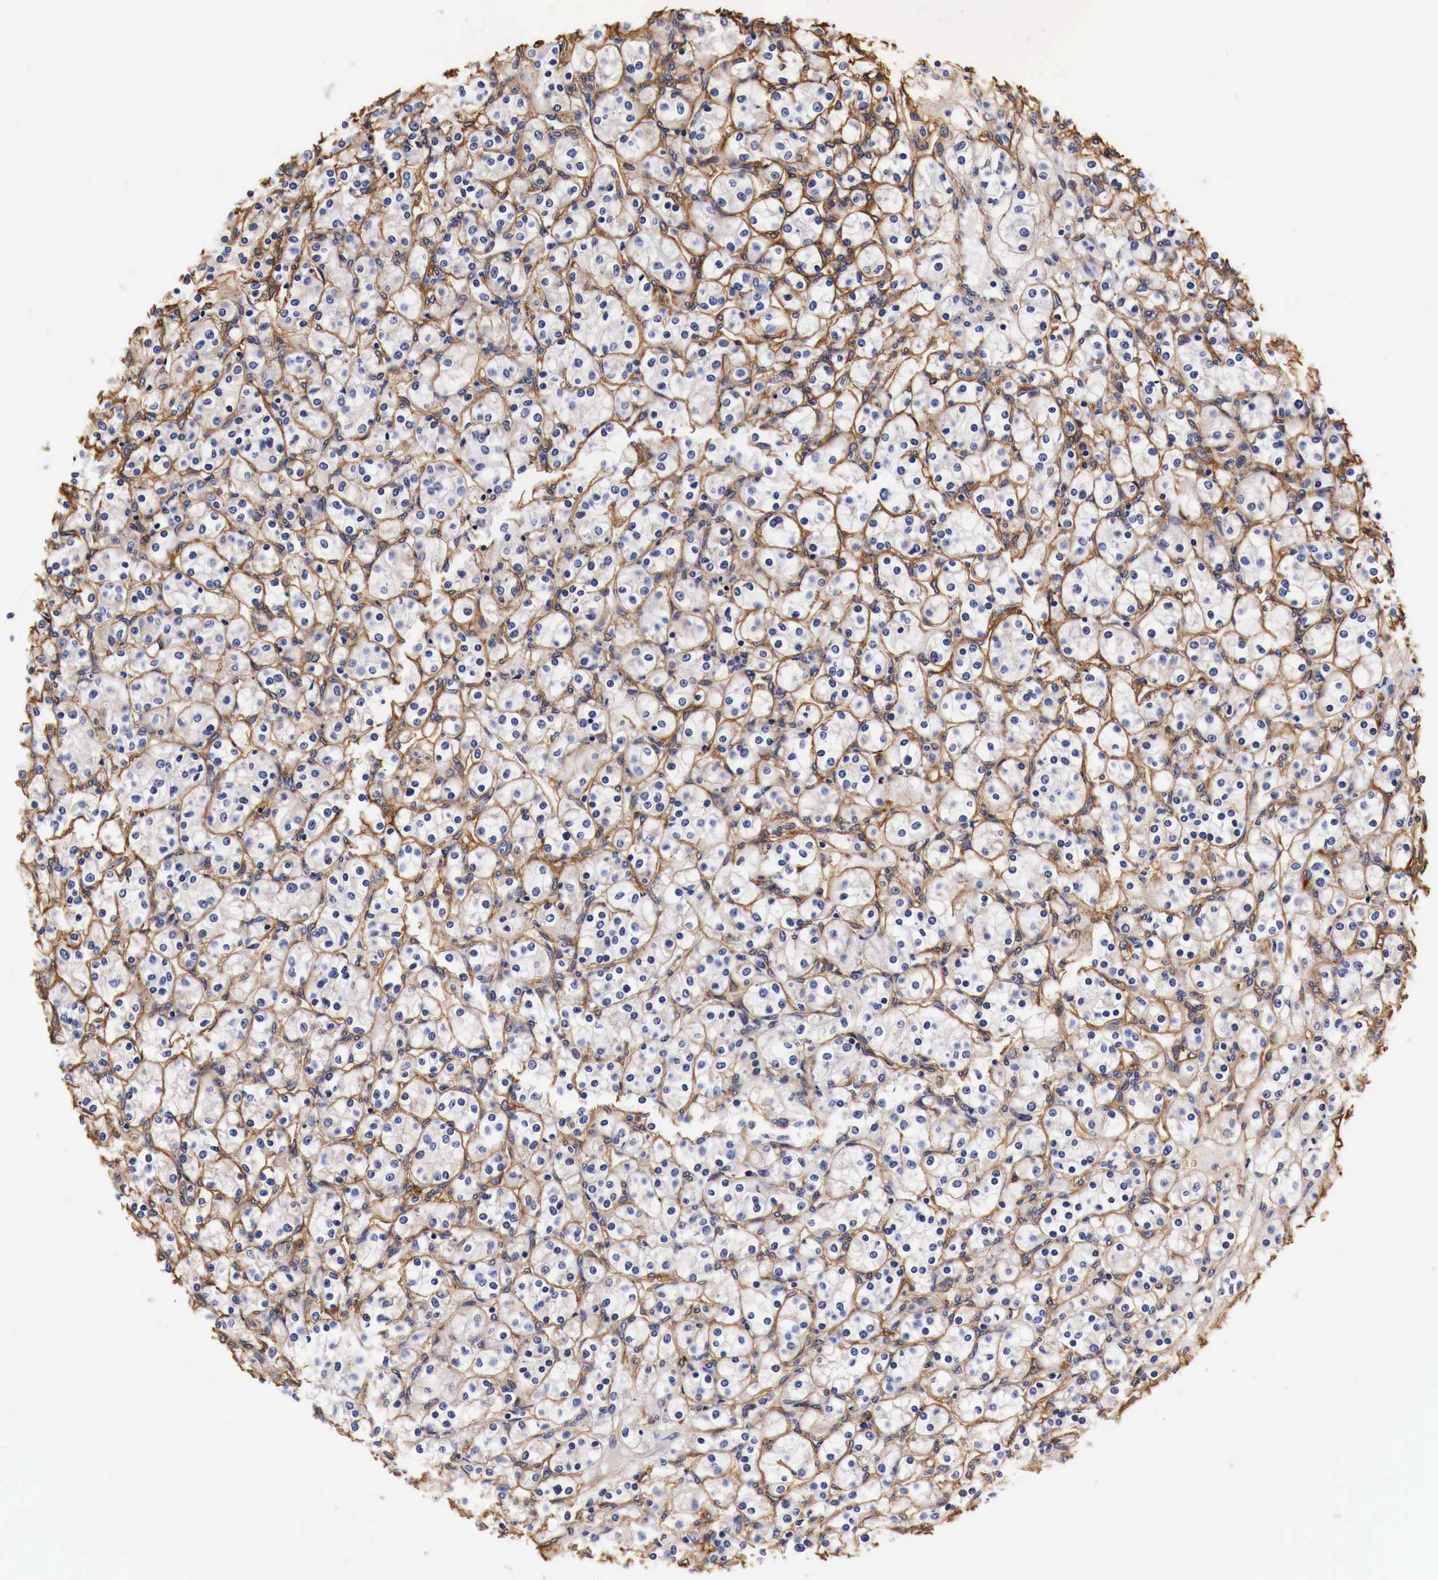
{"staining": {"intensity": "weak", "quantity": "<25%", "location": "cytoplasmic/membranous"}, "tissue": "renal cancer", "cell_type": "Tumor cells", "image_type": "cancer", "snomed": [{"axis": "morphology", "description": "Adenocarcinoma, NOS"}, {"axis": "topography", "description": "Kidney"}], "caption": "Tumor cells show no significant protein staining in renal cancer.", "gene": "LAMB2", "patient": {"sex": "male", "age": 77}}